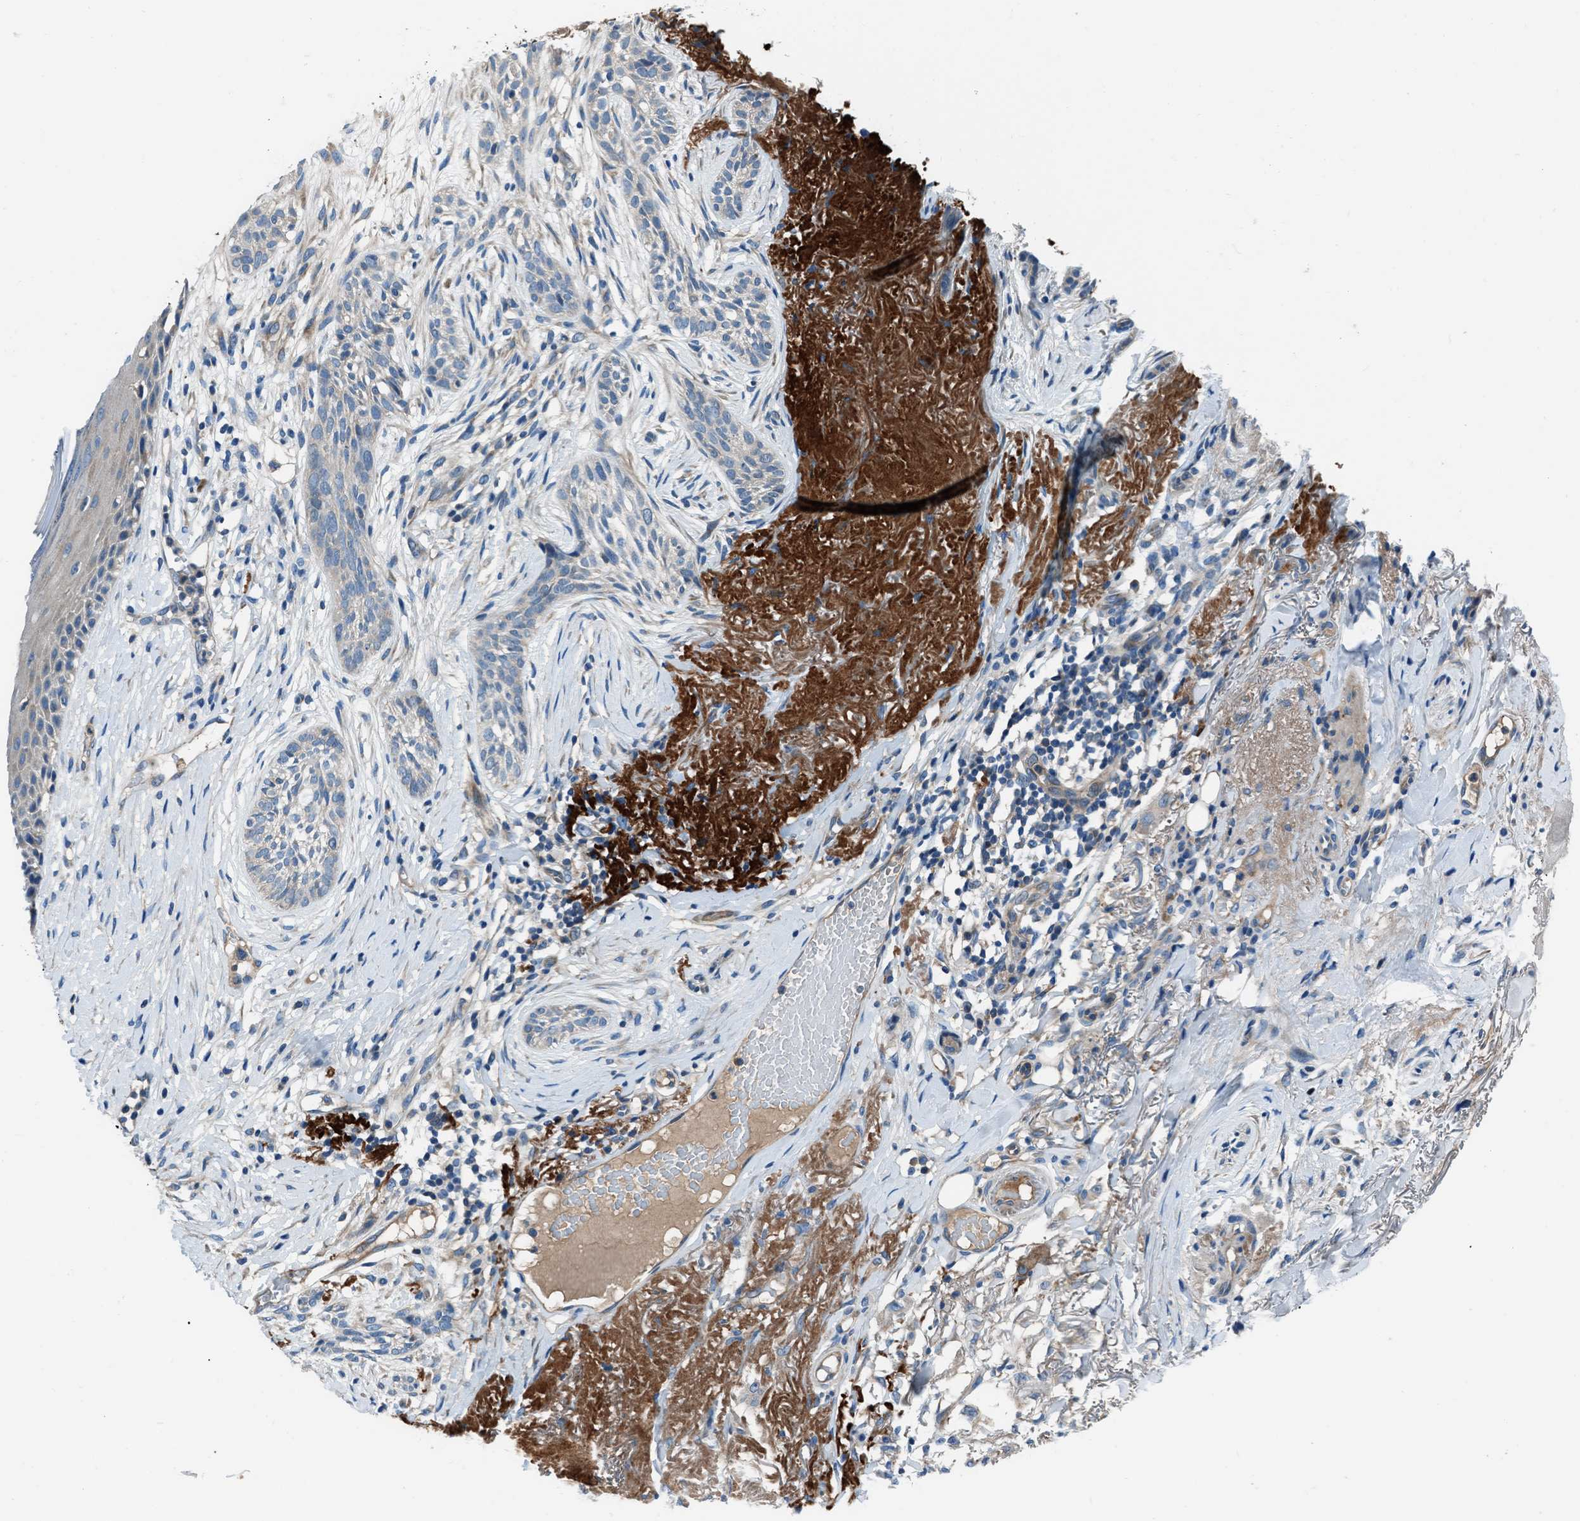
{"staining": {"intensity": "negative", "quantity": "none", "location": "none"}, "tissue": "skin cancer", "cell_type": "Tumor cells", "image_type": "cancer", "snomed": [{"axis": "morphology", "description": "Basal cell carcinoma"}, {"axis": "topography", "description": "Skin"}], "caption": "Skin cancer (basal cell carcinoma) stained for a protein using IHC displays no staining tumor cells.", "gene": "SLC38A6", "patient": {"sex": "female", "age": 88}}